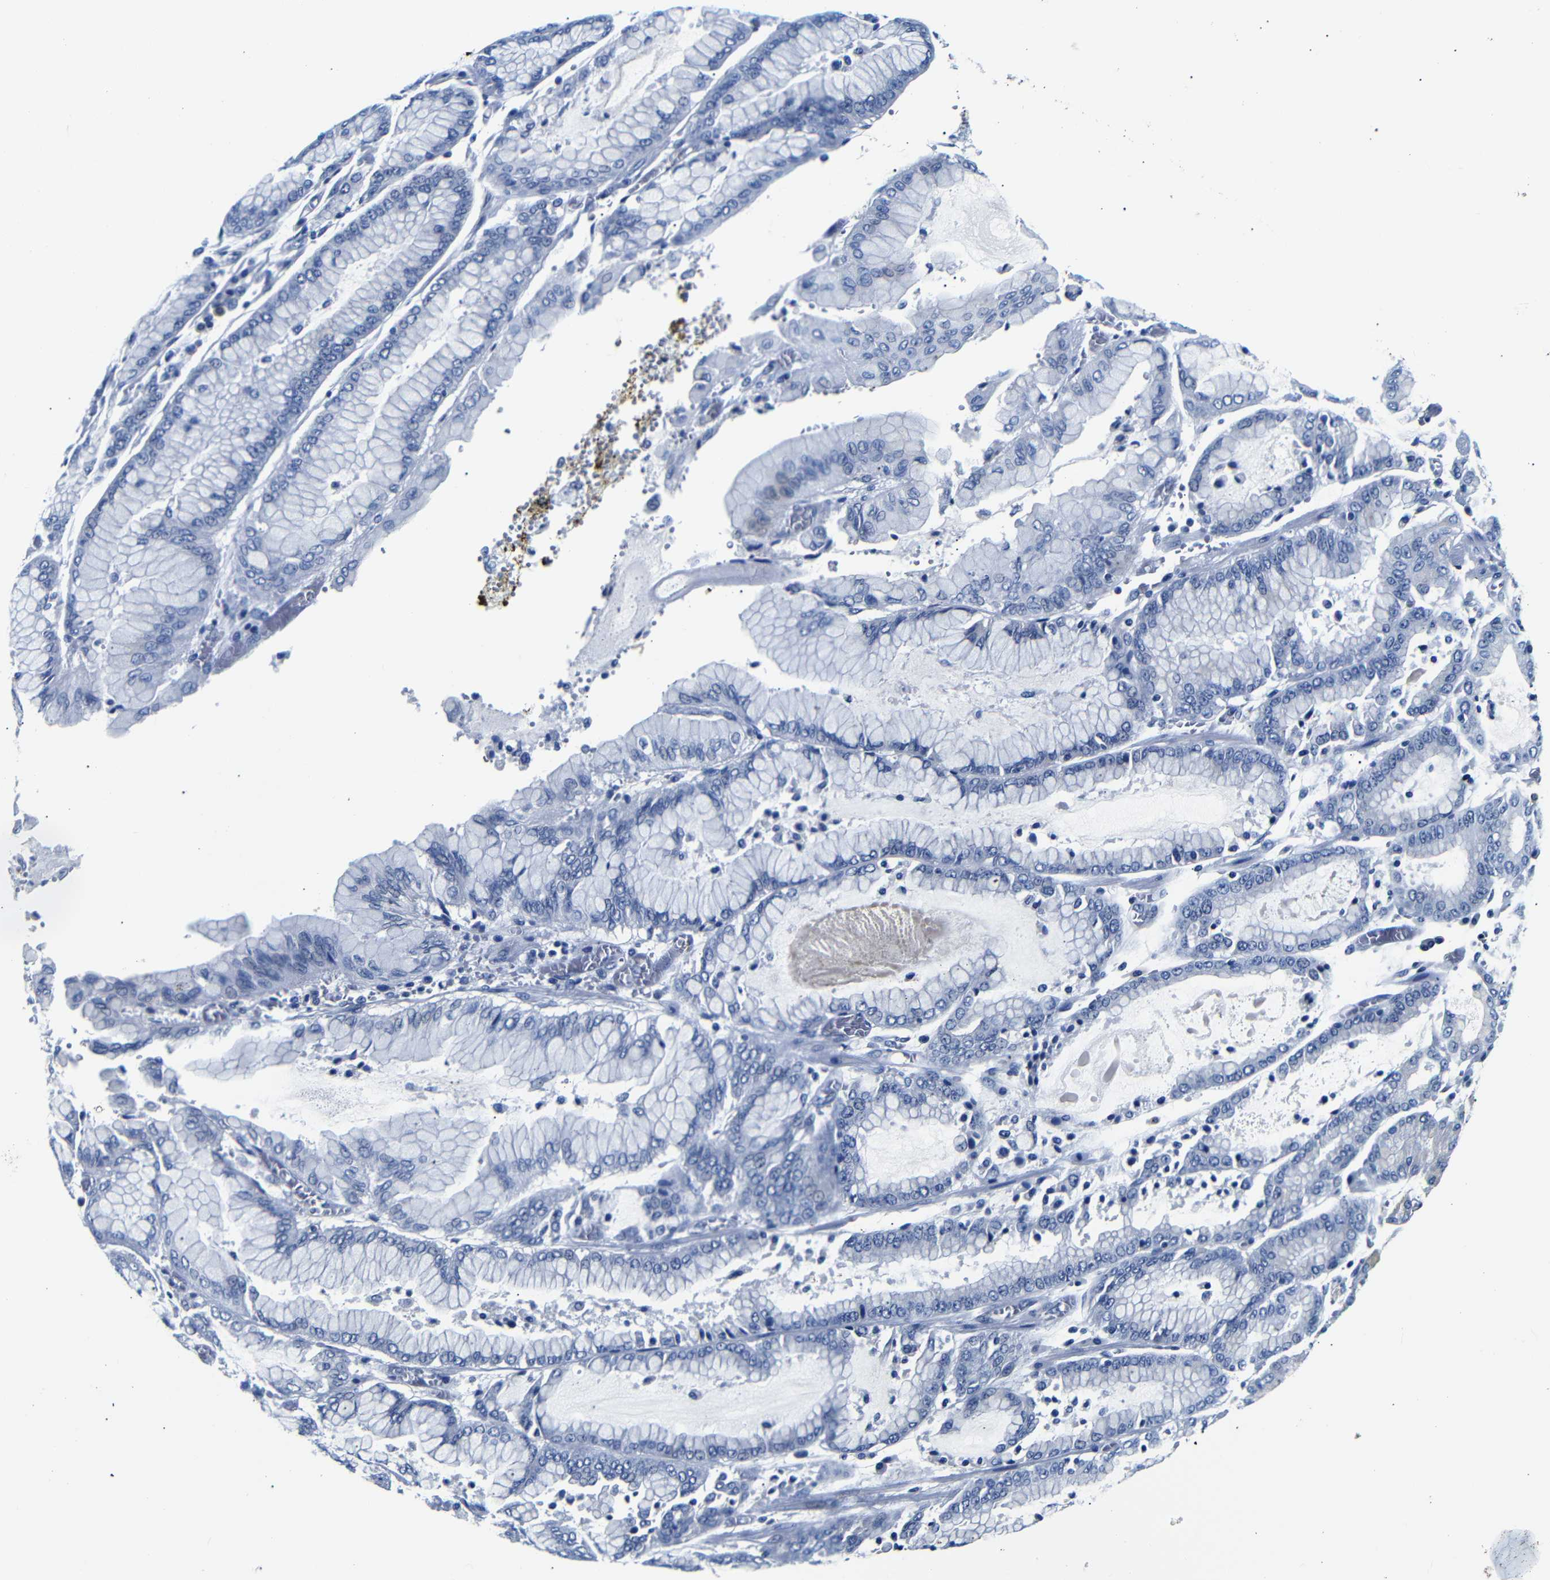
{"staining": {"intensity": "negative", "quantity": "none", "location": "none"}, "tissue": "stomach cancer", "cell_type": "Tumor cells", "image_type": "cancer", "snomed": [{"axis": "morphology", "description": "Normal tissue, NOS"}, {"axis": "morphology", "description": "Adenocarcinoma, NOS"}, {"axis": "topography", "description": "Stomach, upper"}, {"axis": "topography", "description": "Stomach"}], "caption": "Immunohistochemical staining of stomach adenocarcinoma shows no significant staining in tumor cells. Brightfield microscopy of IHC stained with DAB (3,3'-diaminobenzidine) (brown) and hematoxylin (blue), captured at high magnification.", "gene": "GAP43", "patient": {"sex": "male", "age": 76}}